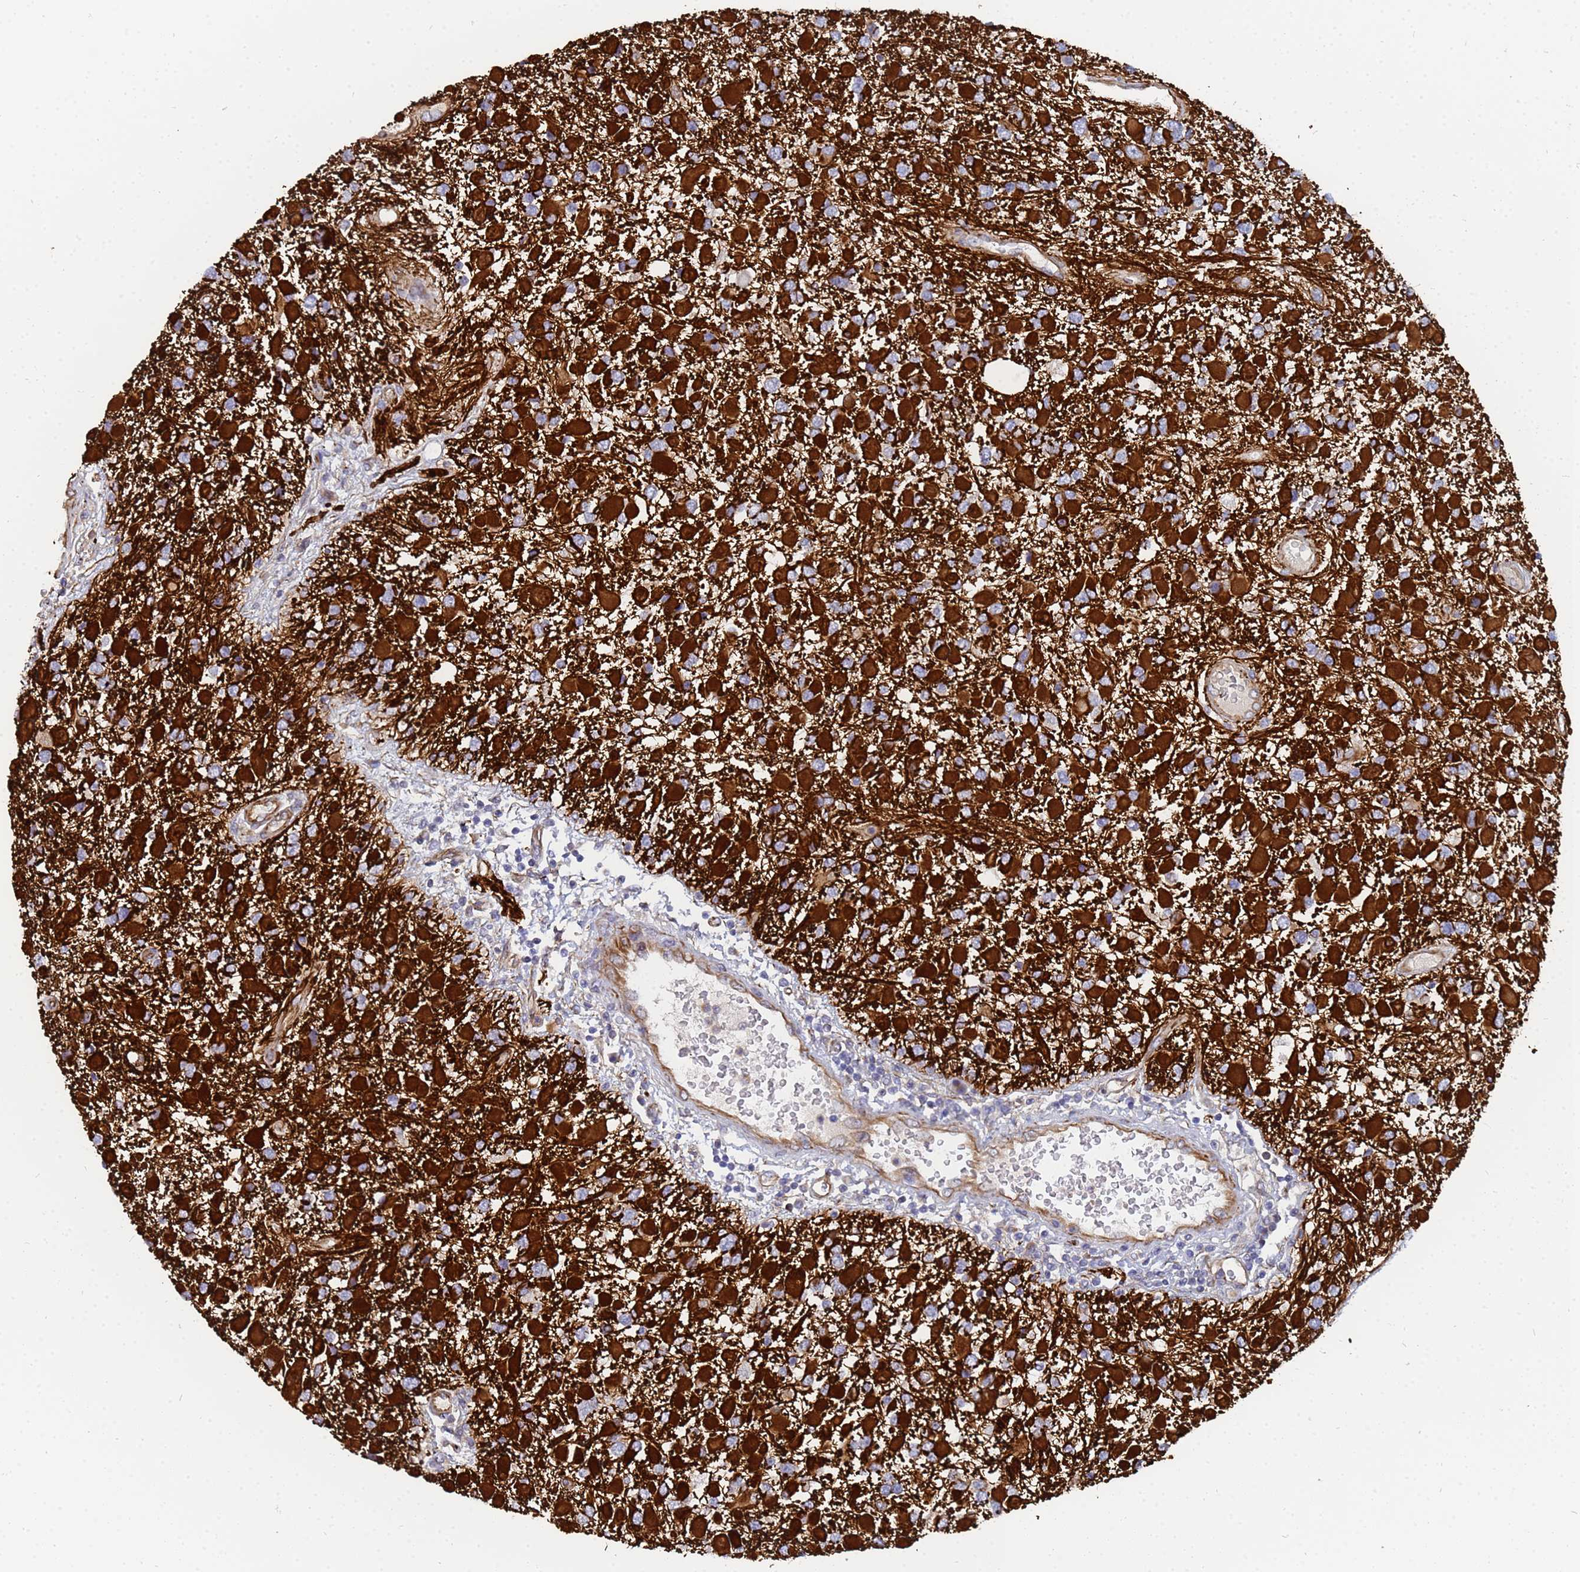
{"staining": {"intensity": "strong", "quantity": ">75%", "location": "cytoplasmic/membranous"}, "tissue": "glioma", "cell_type": "Tumor cells", "image_type": "cancer", "snomed": [{"axis": "morphology", "description": "Glioma, malignant, High grade"}, {"axis": "topography", "description": "Brain"}], "caption": "Immunohistochemical staining of human glioma shows high levels of strong cytoplasmic/membranous positivity in approximately >75% of tumor cells. (DAB IHC, brown staining for protein, blue staining for nuclei).", "gene": "SYT13", "patient": {"sex": "male", "age": 53}}